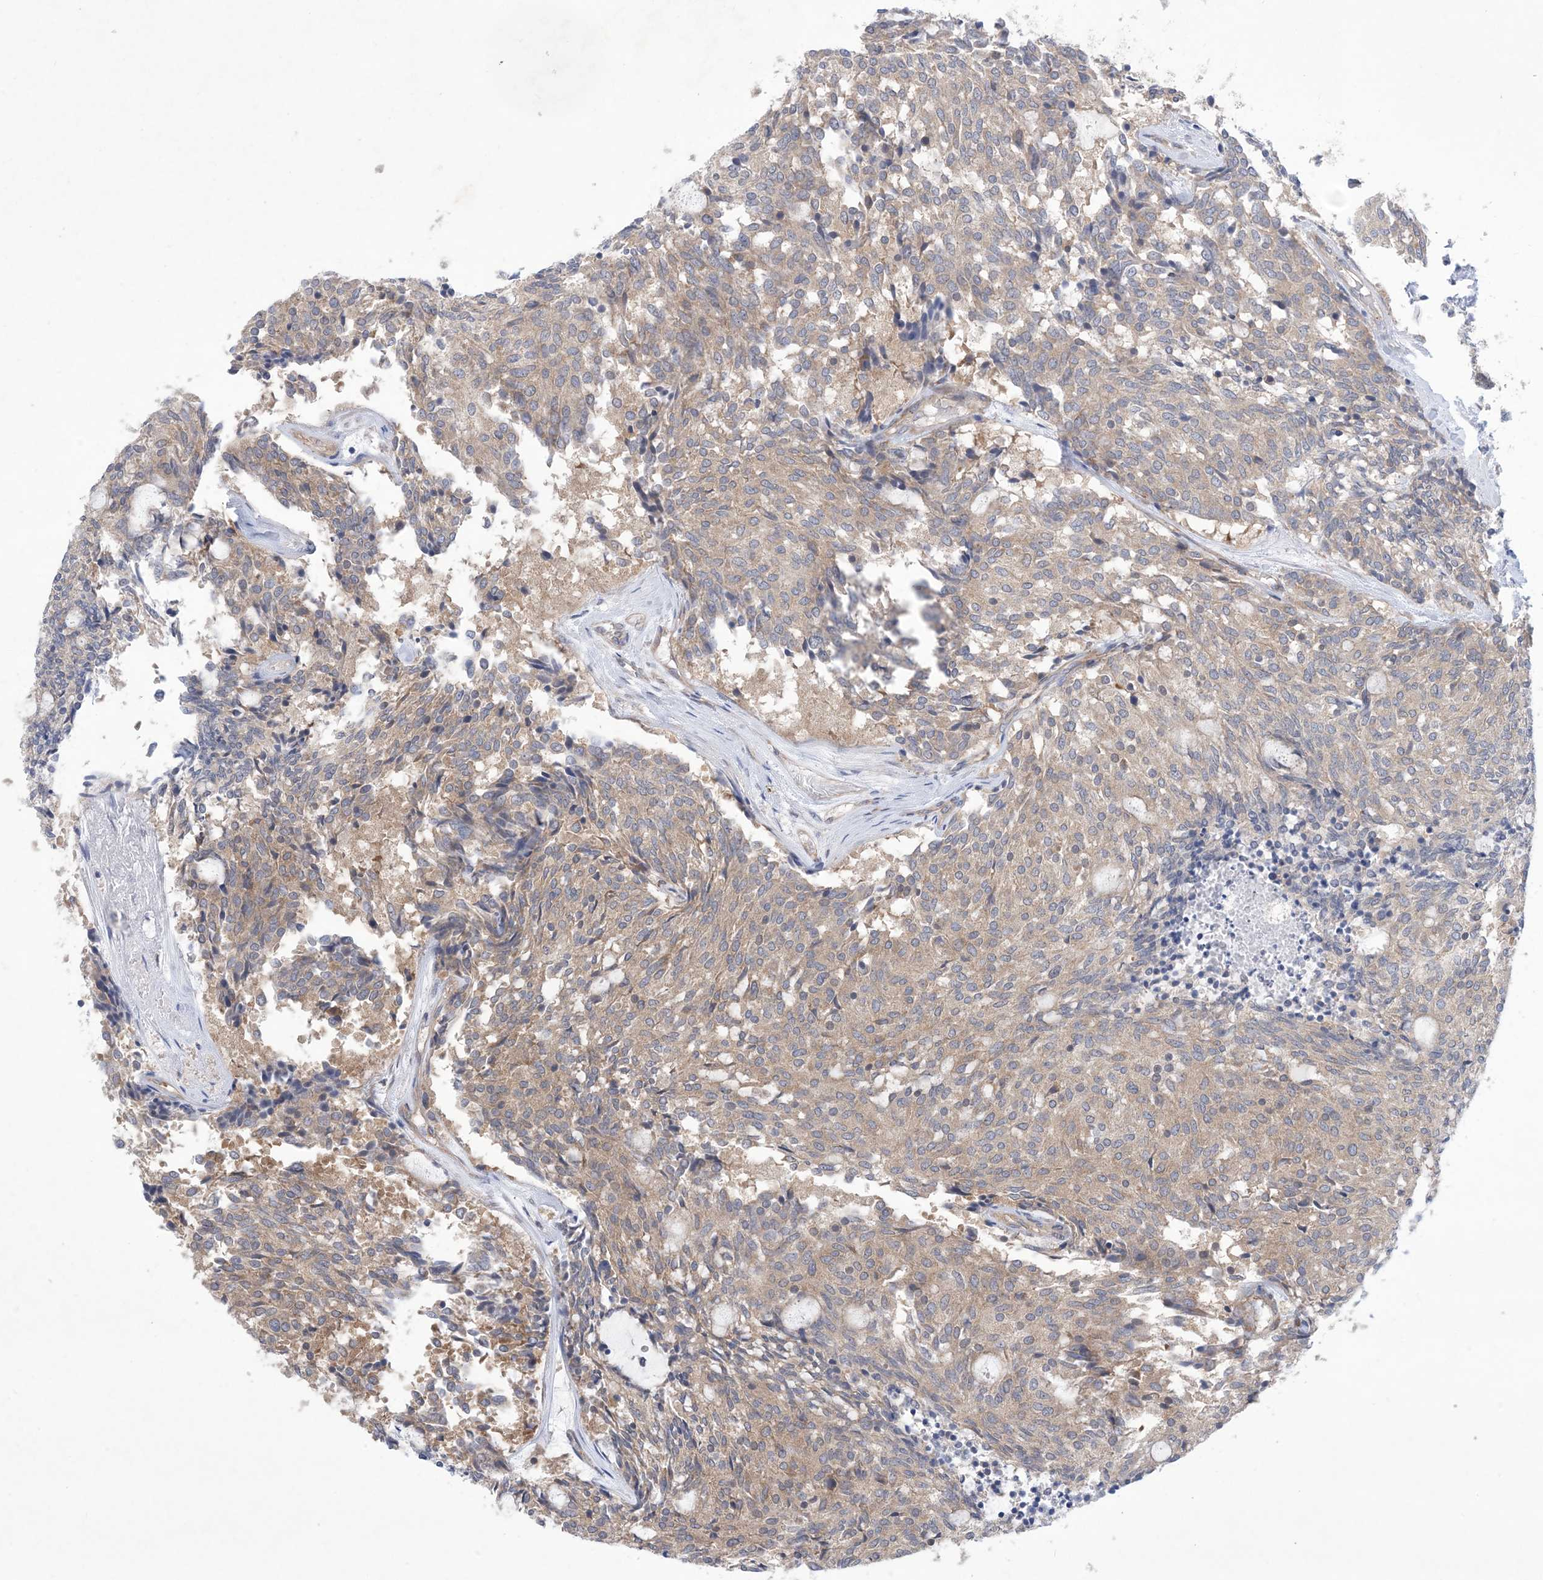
{"staining": {"intensity": "weak", "quantity": ">75%", "location": "cytoplasmic/membranous"}, "tissue": "carcinoid", "cell_type": "Tumor cells", "image_type": "cancer", "snomed": [{"axis": "morphology", "description": "Carcinoid, malignant, NOS"}, {"axis": "topography", "description": "Pancreas"}], "caption": "Immunohistochemical staining of carcinoid demonstrates low levels of weak cytoplasmic/membranous staining in about >75% of tumor cells.", "gene": "EHBP1", "patient": {"sex": "female", "age": 54}}